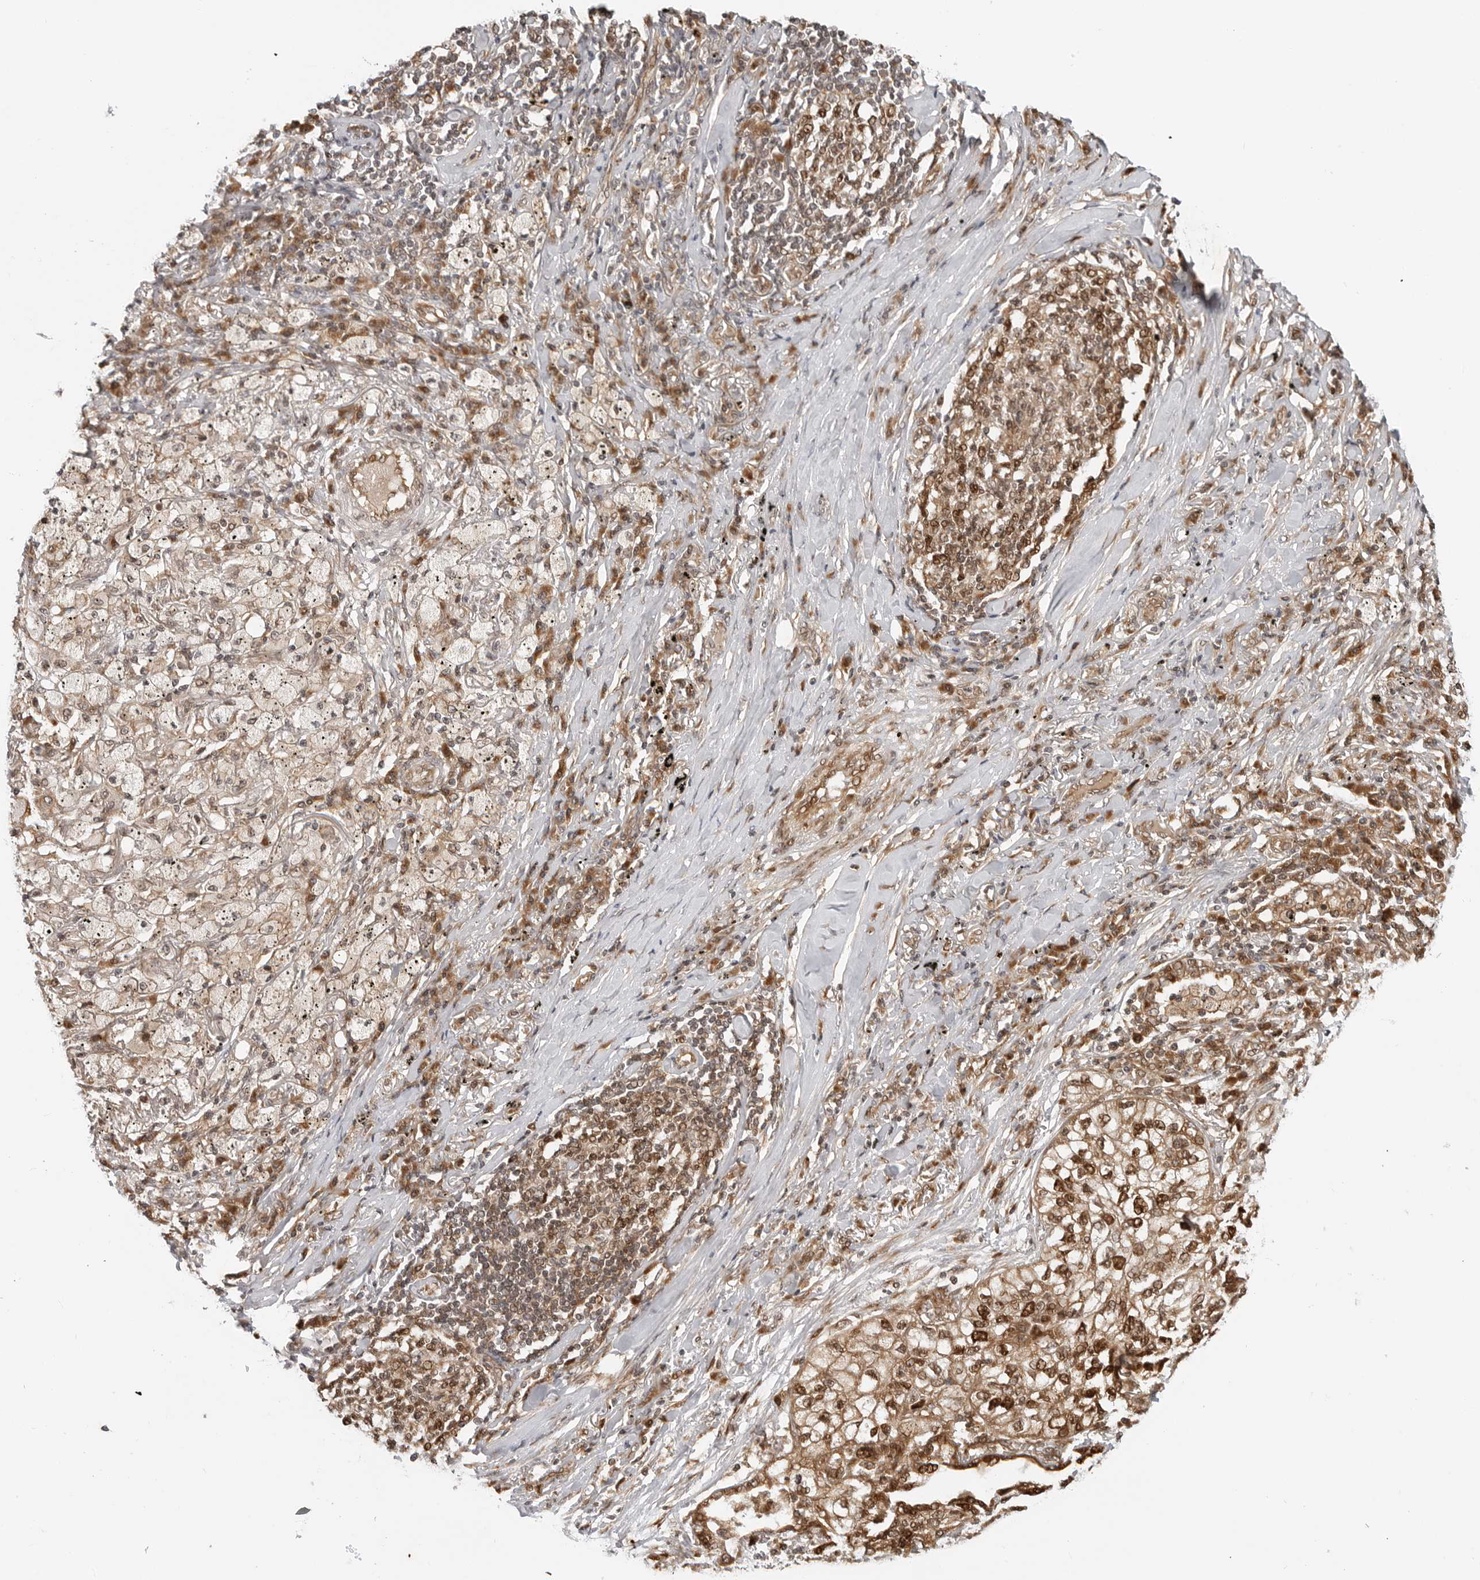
{"staining": {"intensity": "strong", "quantity": ">75%", "location": "cytoplasmic/membranous,nuclear"}, "tissue": "lung cancer", "cell_type": "Tumor cells", "image_type": "cancer", "snomed": [{"axis": "morphology", "description": "Squamous cell carcinoma, NOS"}, {"axis": "topography", "description": "Lung"}], "caption": "This image shows squamous cell carcinoma (lung) stained with immunohistochemistry (IHC) to label a protein in brown. The cytoplasmic/membranous and nuclear of tumor cells show strong positivity for the protein. Nuclei are counter-stained blue.", "gene": "TIPRL", "patient": {"sex": "female", "age": 63}}